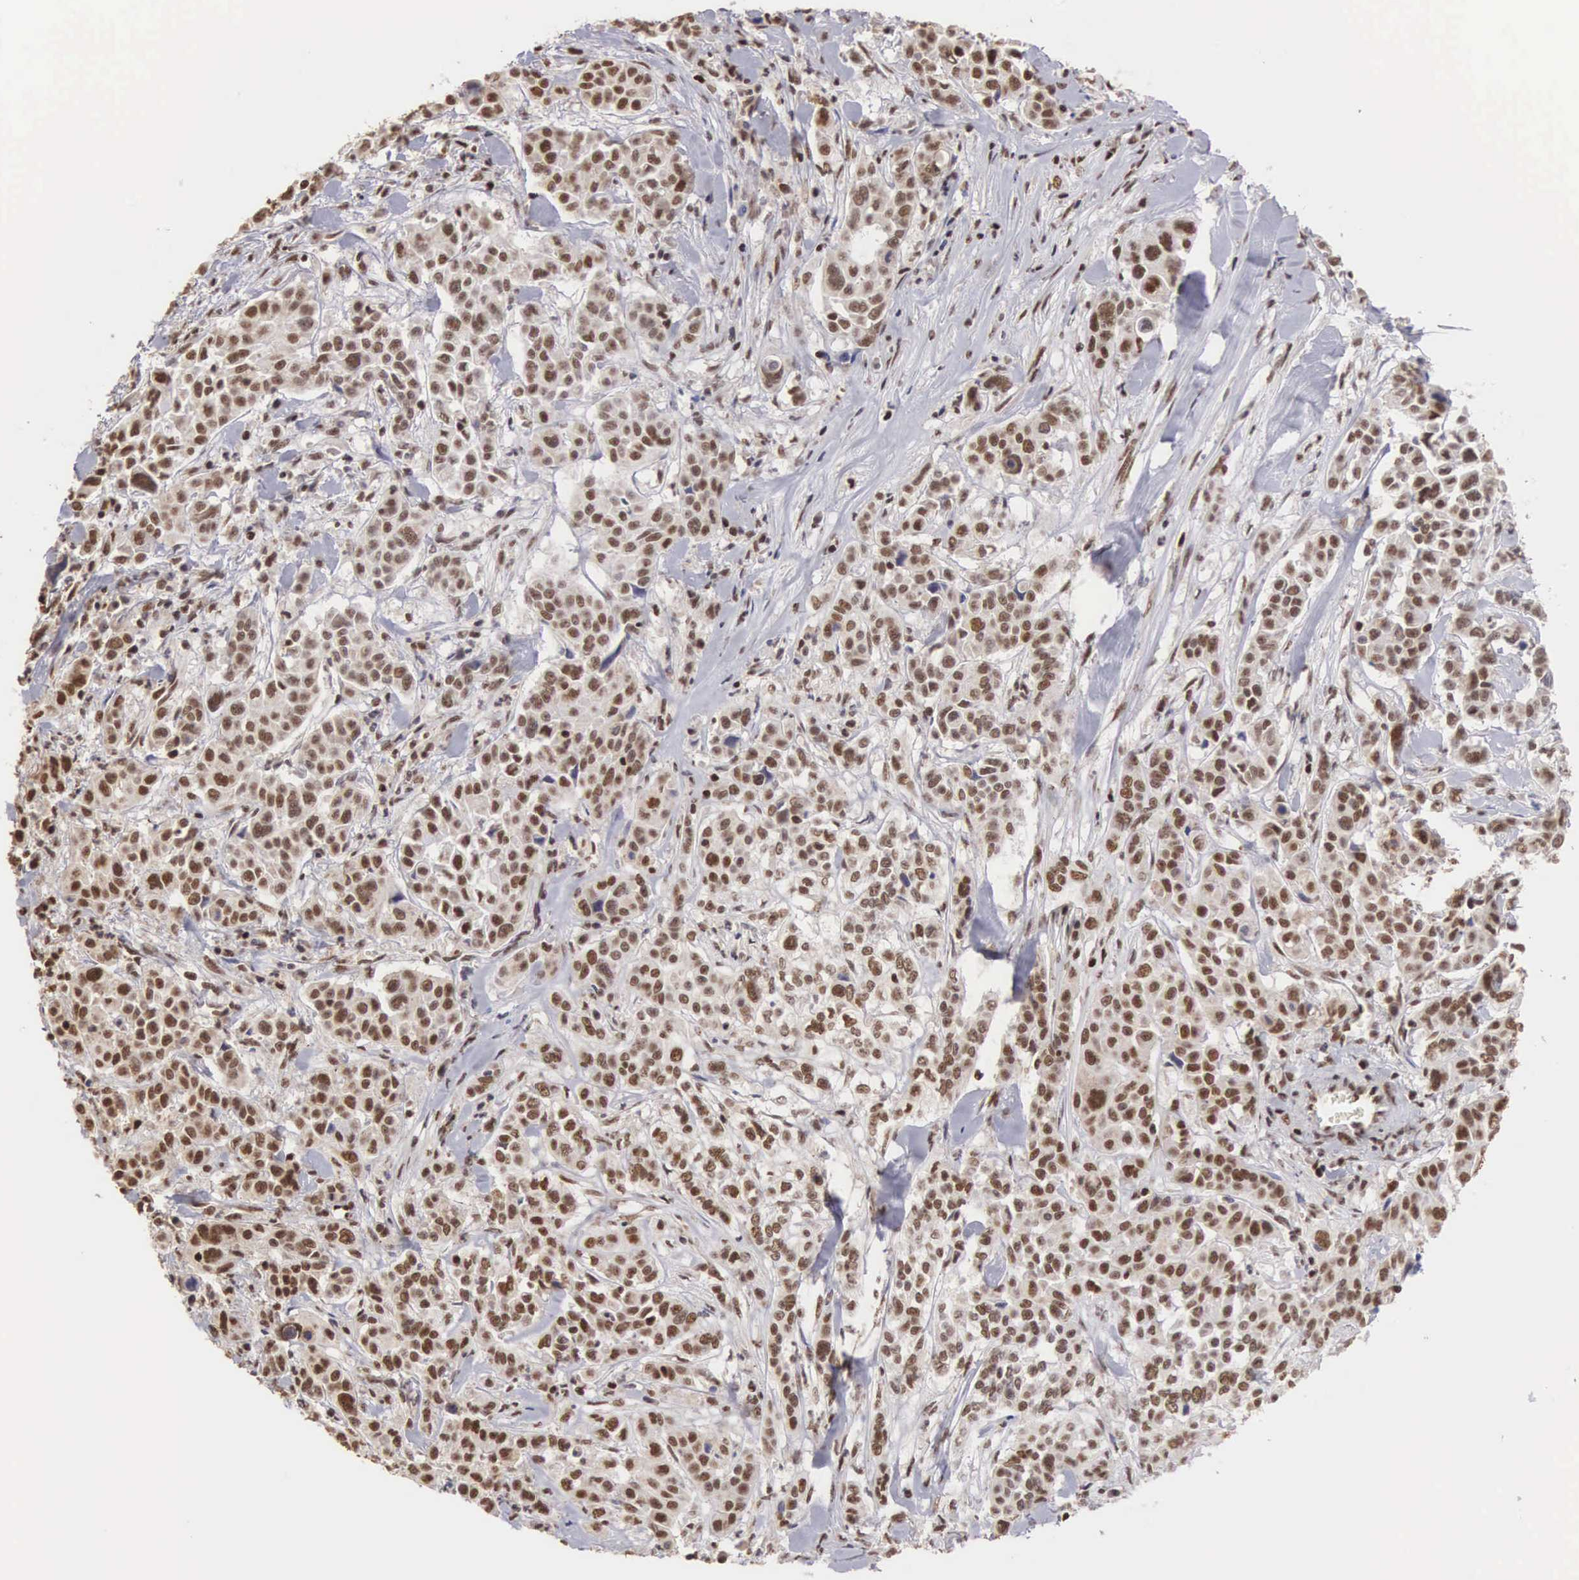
{"staining": {"intensity": "strong", "quantity": ">75%", "location": "nuclear"}, "tissue": "pancreatic cancer", "cell_type": "Tumor cells", "image_type": "cancer", "snomed": [{"axis": "morphology", "description": "Adenocarcinoma, NOS"}, {"axis": "topography", "description": "Pancreas"}], "caption": "IHC of human pancreatic cancer (adenocarcinoma) exhibits high levels of strong nuclear staining in approximately >75% of tumor cells. Using DAB (brown) and hematoxylin (blue) stains, captured at high magnification using brightfield microscopy.", "gene": "HTATSF1", "patient": {"sex": "female", "age": 52}}